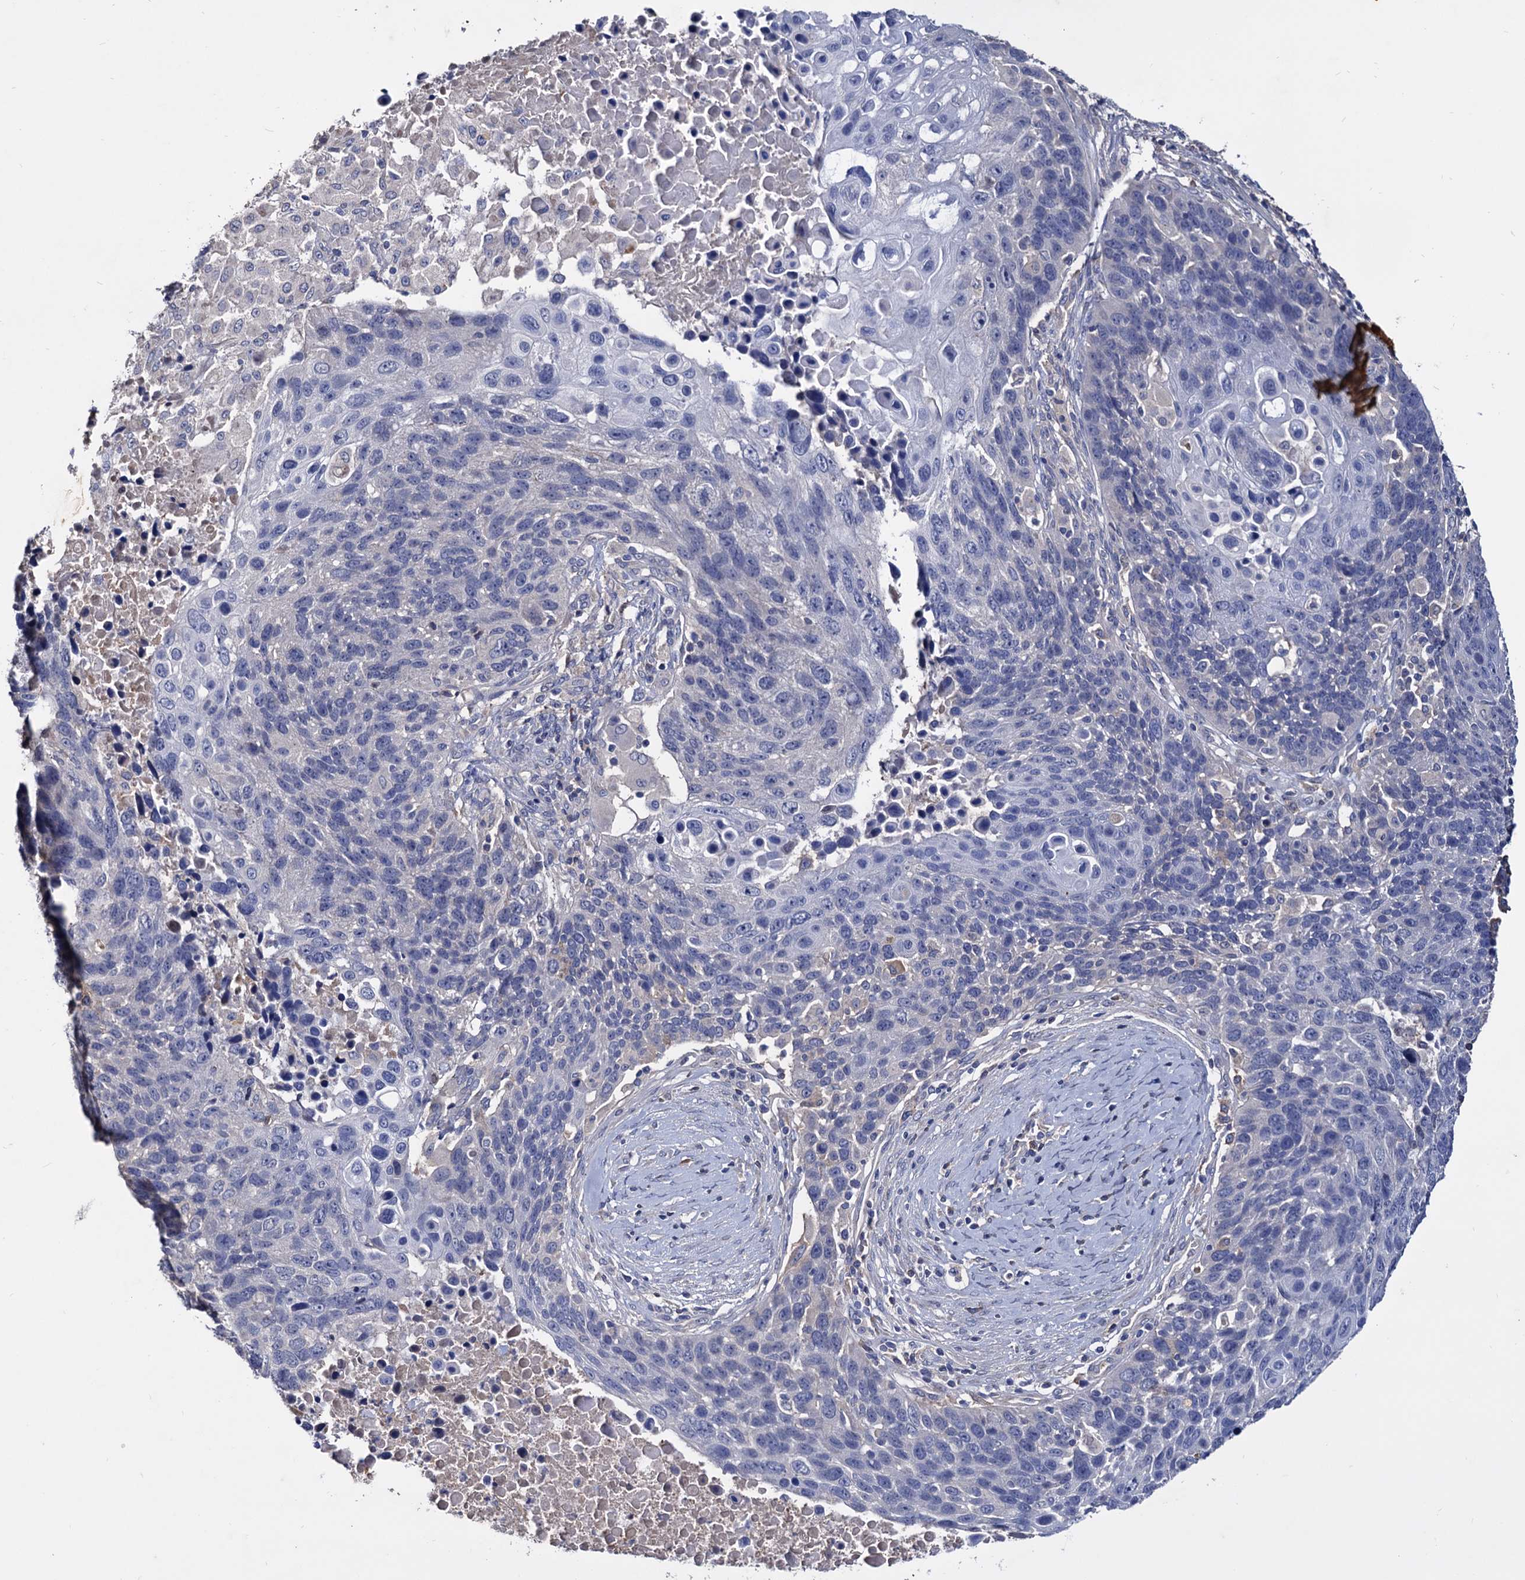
{"staining": {"intensity": "negative", "quantity": "none", "location": "none"}, "tissue": "lung cancer", "cell_type": "Tumor cells", "image_type": "cancer", "snomed": [{"axis": "morphology", "description": "Normal tissue, NOS"}, {"axis": "morphology", "description": "Squamous cell carcinoma, NOS"}, {"axis": "topography", "description": "Lymph node"}, {"axis": "topography", "description": "Lung"}], "caption": "Micrograph shows no protein positivity in tumor cells of lung cancer tissue. (DAB (3,3'-diaminobenzidine) immunohistochemistry, high magnification).", "gene": "NPAS4", "patient": {"sex": "male", "age": 66}}